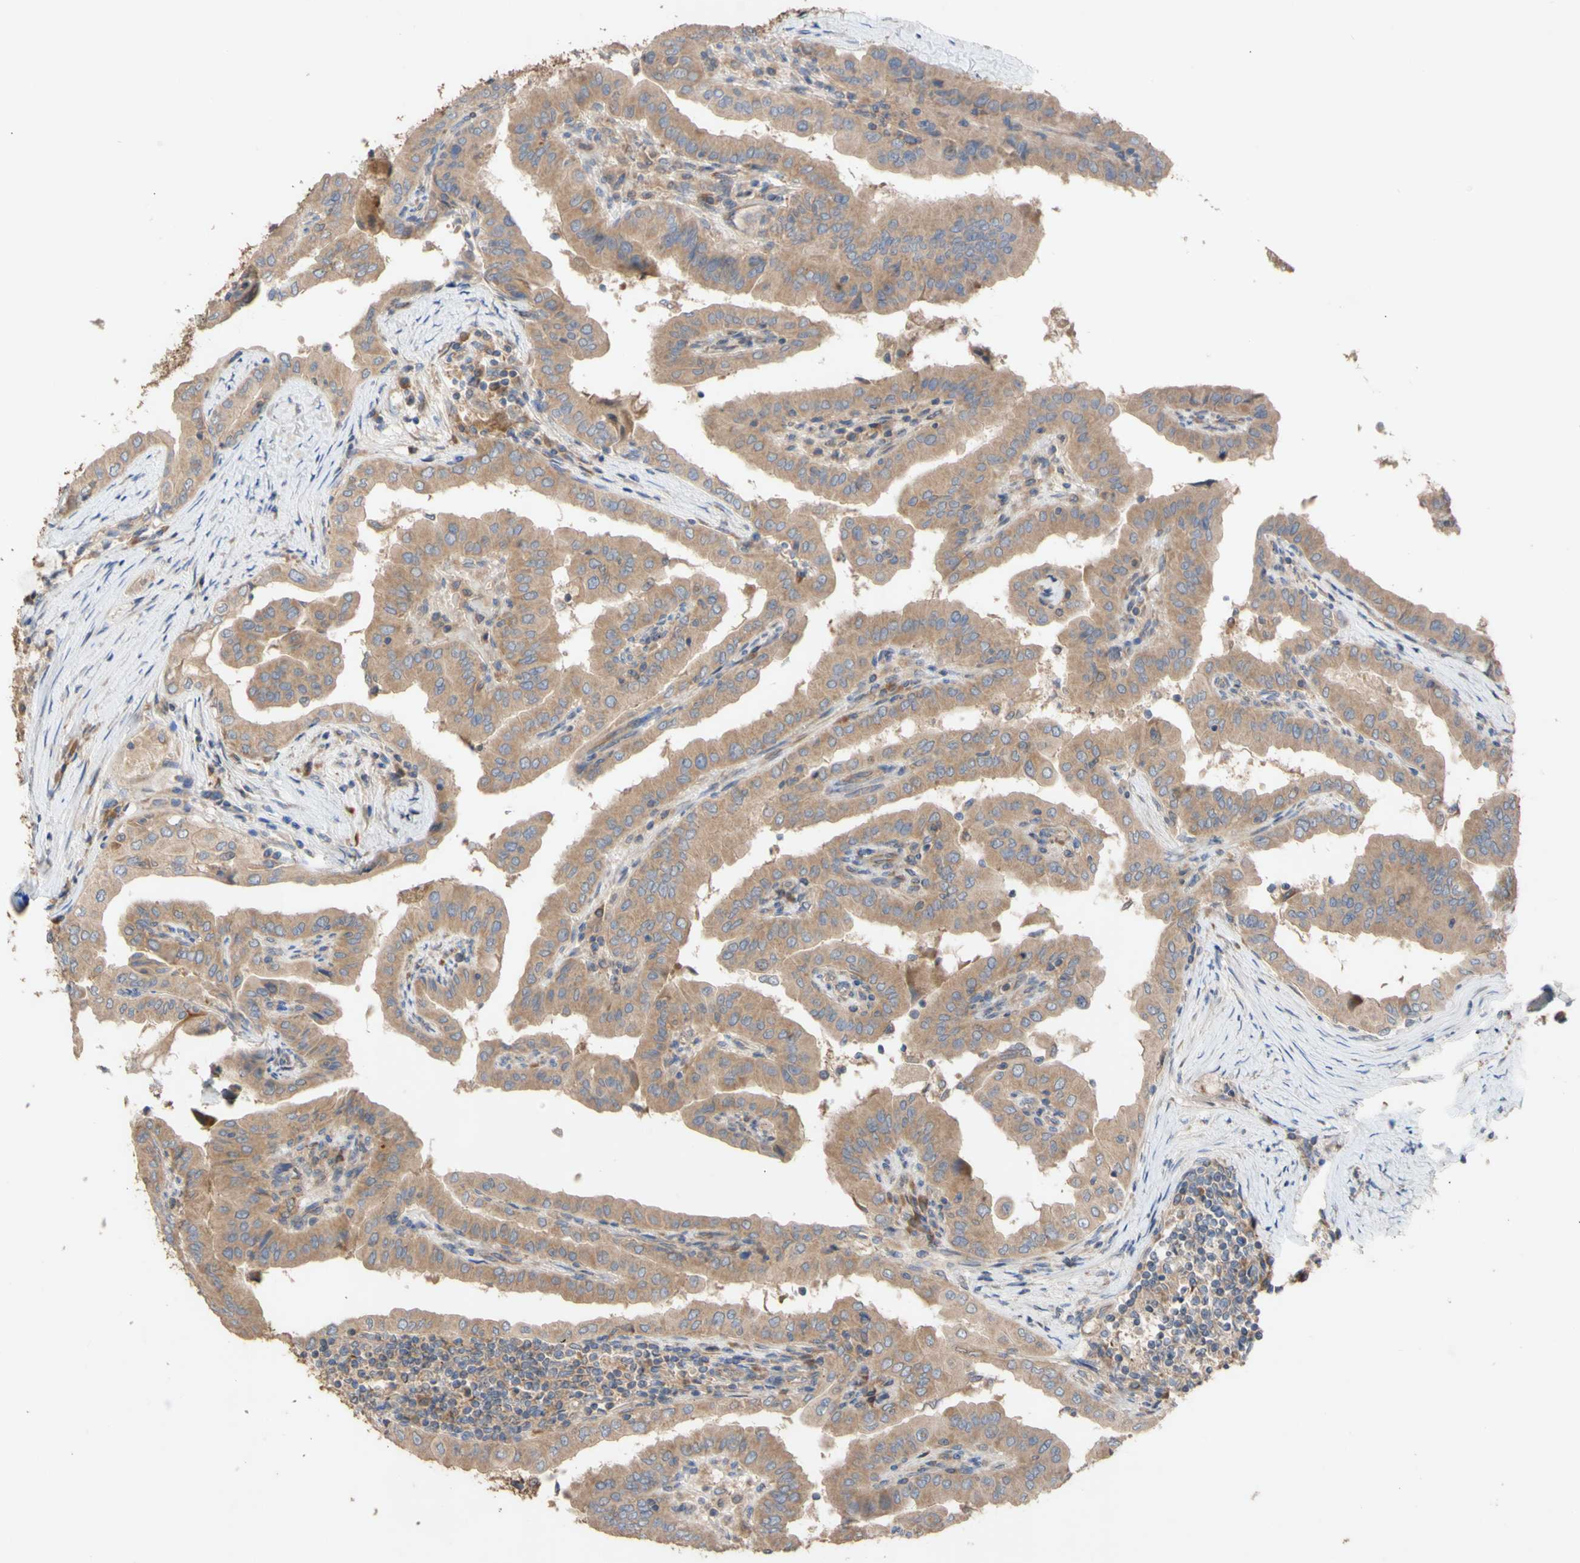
{"staining": {"intensity": "moderate", "quantity": ">75%", "location": "cytoplasmic/membranous"}, "tissue": "thyroid cancer", "cell_type": "Tumor cells", "image_type": "cancer", "snomed": [{"axis": "morphology", "description": "Papillary adenocarcinoma, NOS"}, {"axis": "topography", "description": "Thyroid gland"}], "caption": "About >75% of tumor cells in human thyroid cancer demonstrate moderate cytoplasmic/membranous protein positivity as visualized by brown immunohistochemical staining.", "gene": "EIF2S3", "patient": {"sex": "male", "age": 33}}